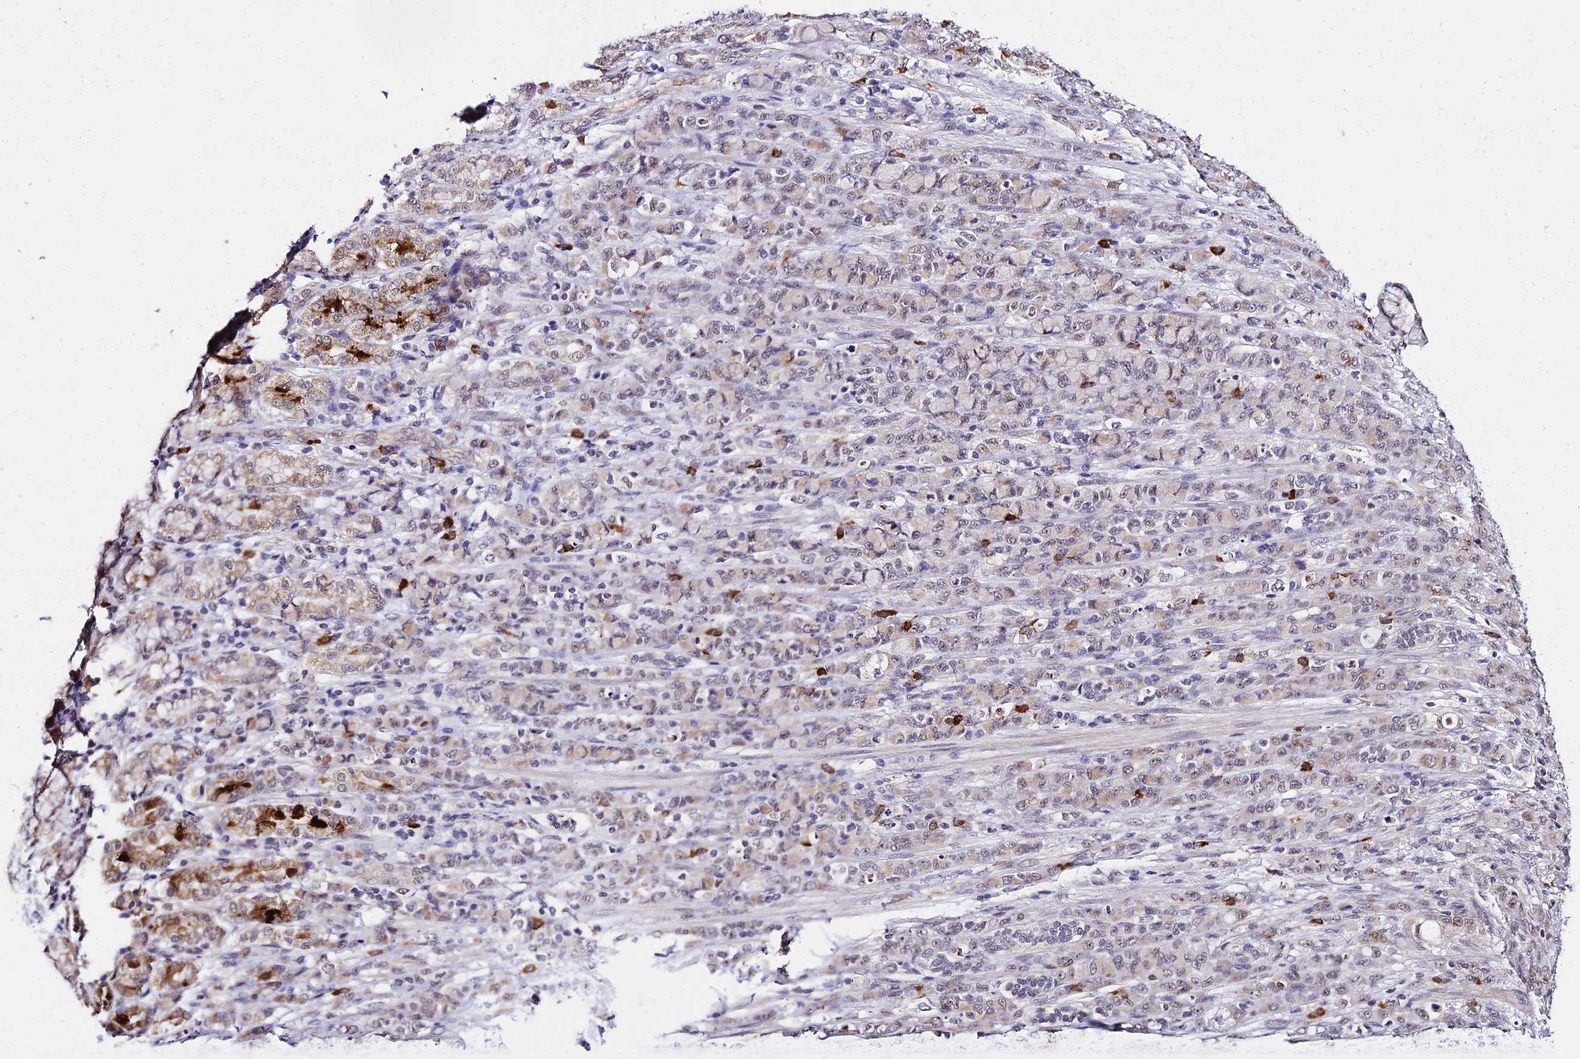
{"staining": {"intensity": "weak", "quantity": "25%-75%", "location": "nuclear"}, "tissue": "stomach cancer", "cell_type": "Tumor cells", "image_type": "cancer", "snomed": [{"axis": "morphology", "description": "Normal tissue, NOS"}, {"axis": "morphology", "description": "Adenocarcinoma, NOS"}, {"axis": "topography", "description": "Stomach"}], "caption": "Approximately 25%-75% of tumor cells in stomach adenocarcinoma display weak nuclear protein staining as visualized by brown immunohistochemical staining.", "gene": "POLR2I", "patient": {"sex": "female", "age": 79}}